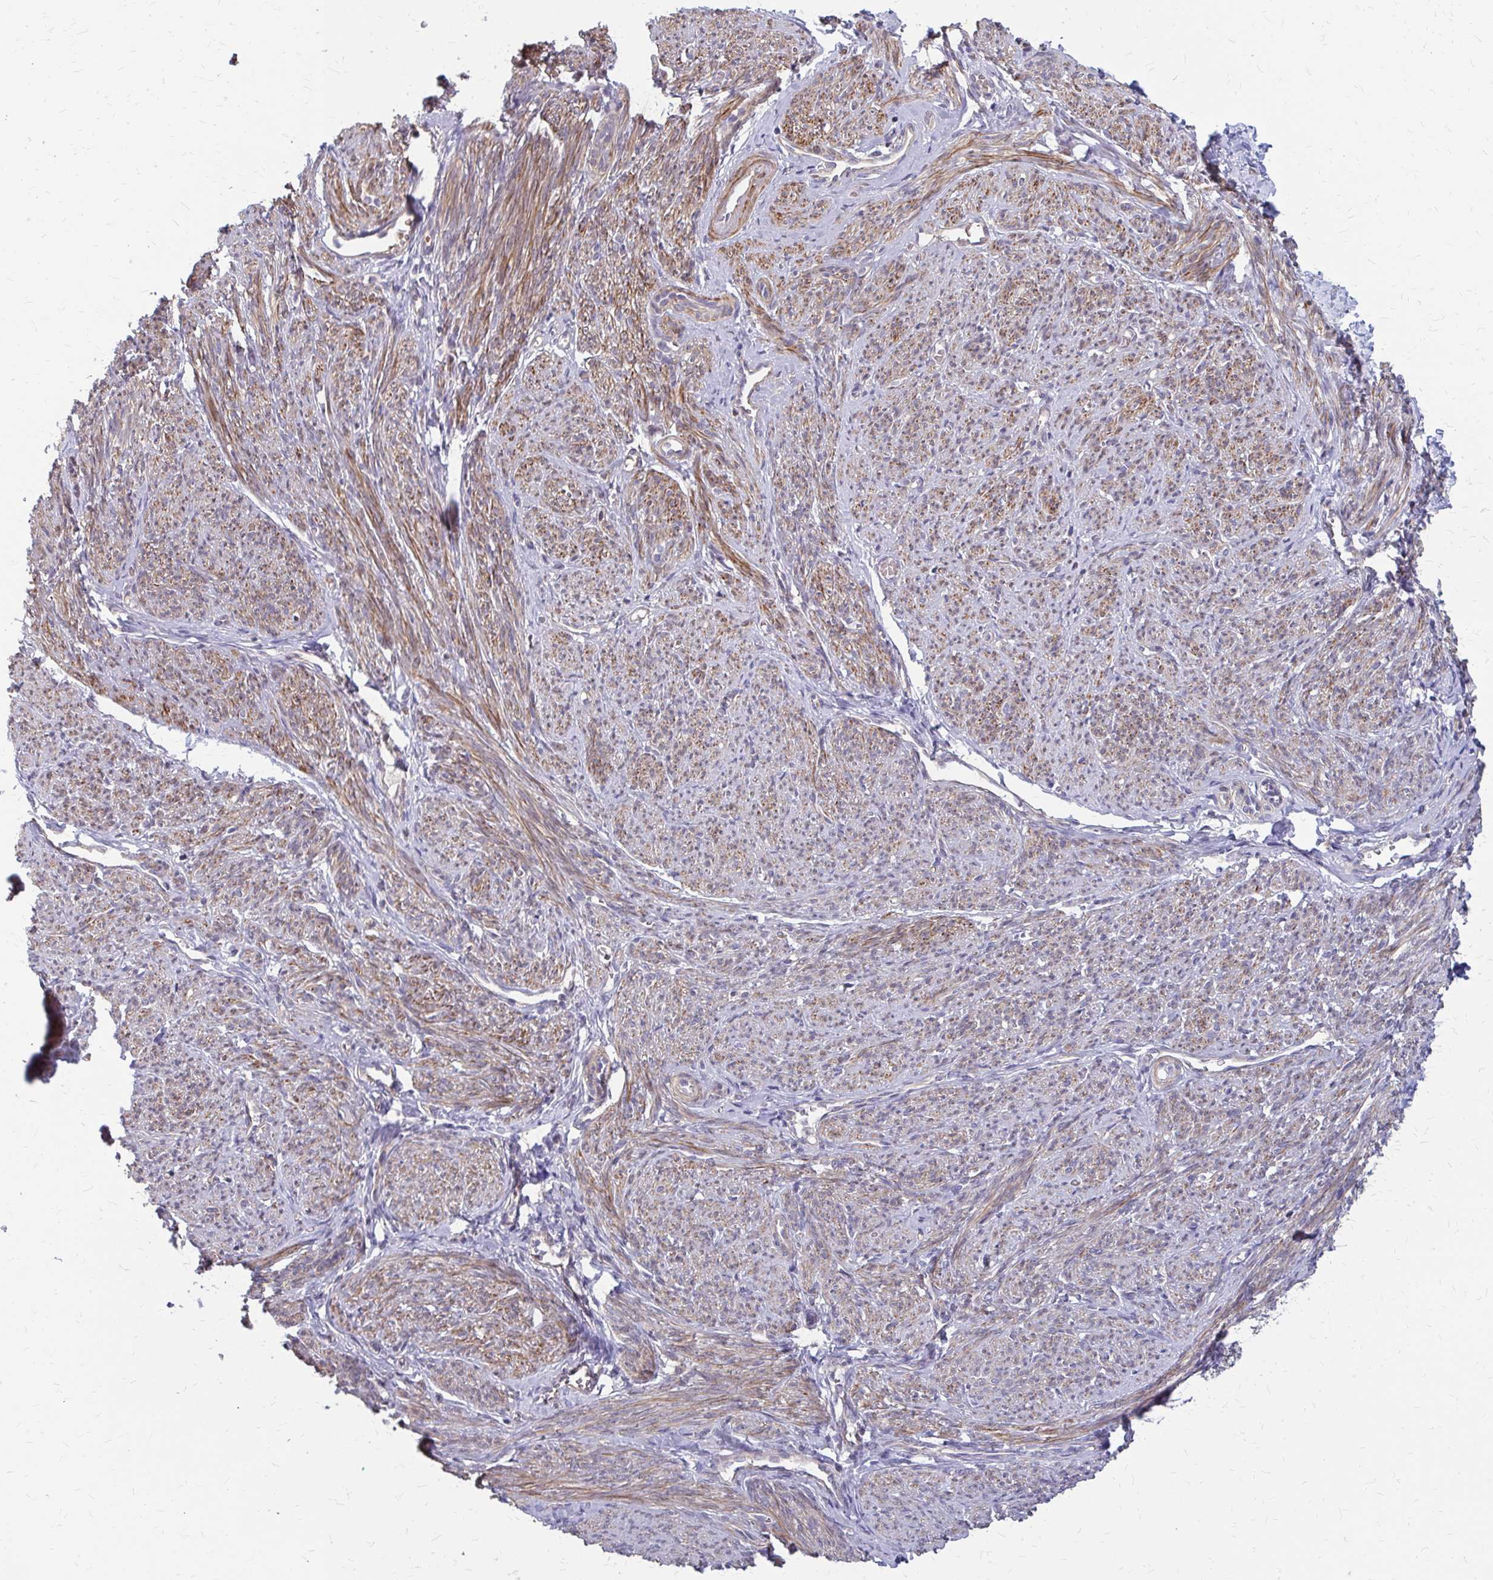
{"staining": {"intensity": "strong", "quantity": ">75%", "location": "cytoplasmic/membranous"}, "tissue": "smooth muscle", "cell_type": "Smooth muscle cells", "image_type": "normal", "snomed": [{"axis": "morphology", "description": "Normal tissue, NOS"}, {"axis": "topography", "description": "Smooth muscle"}], "caption": "High-power microscopy captured an IHC histopathology image of unremarkable smooth muscle, revealing strong cytoplasmic/membranous staining in approximately >75% of smooth muscle cells. Immunohistochemistry (ihc) stains the protein in brown and the nuclei are stained blue.", "gene": "IFI44L", "patient": {"sex": "female", "age": 65}}